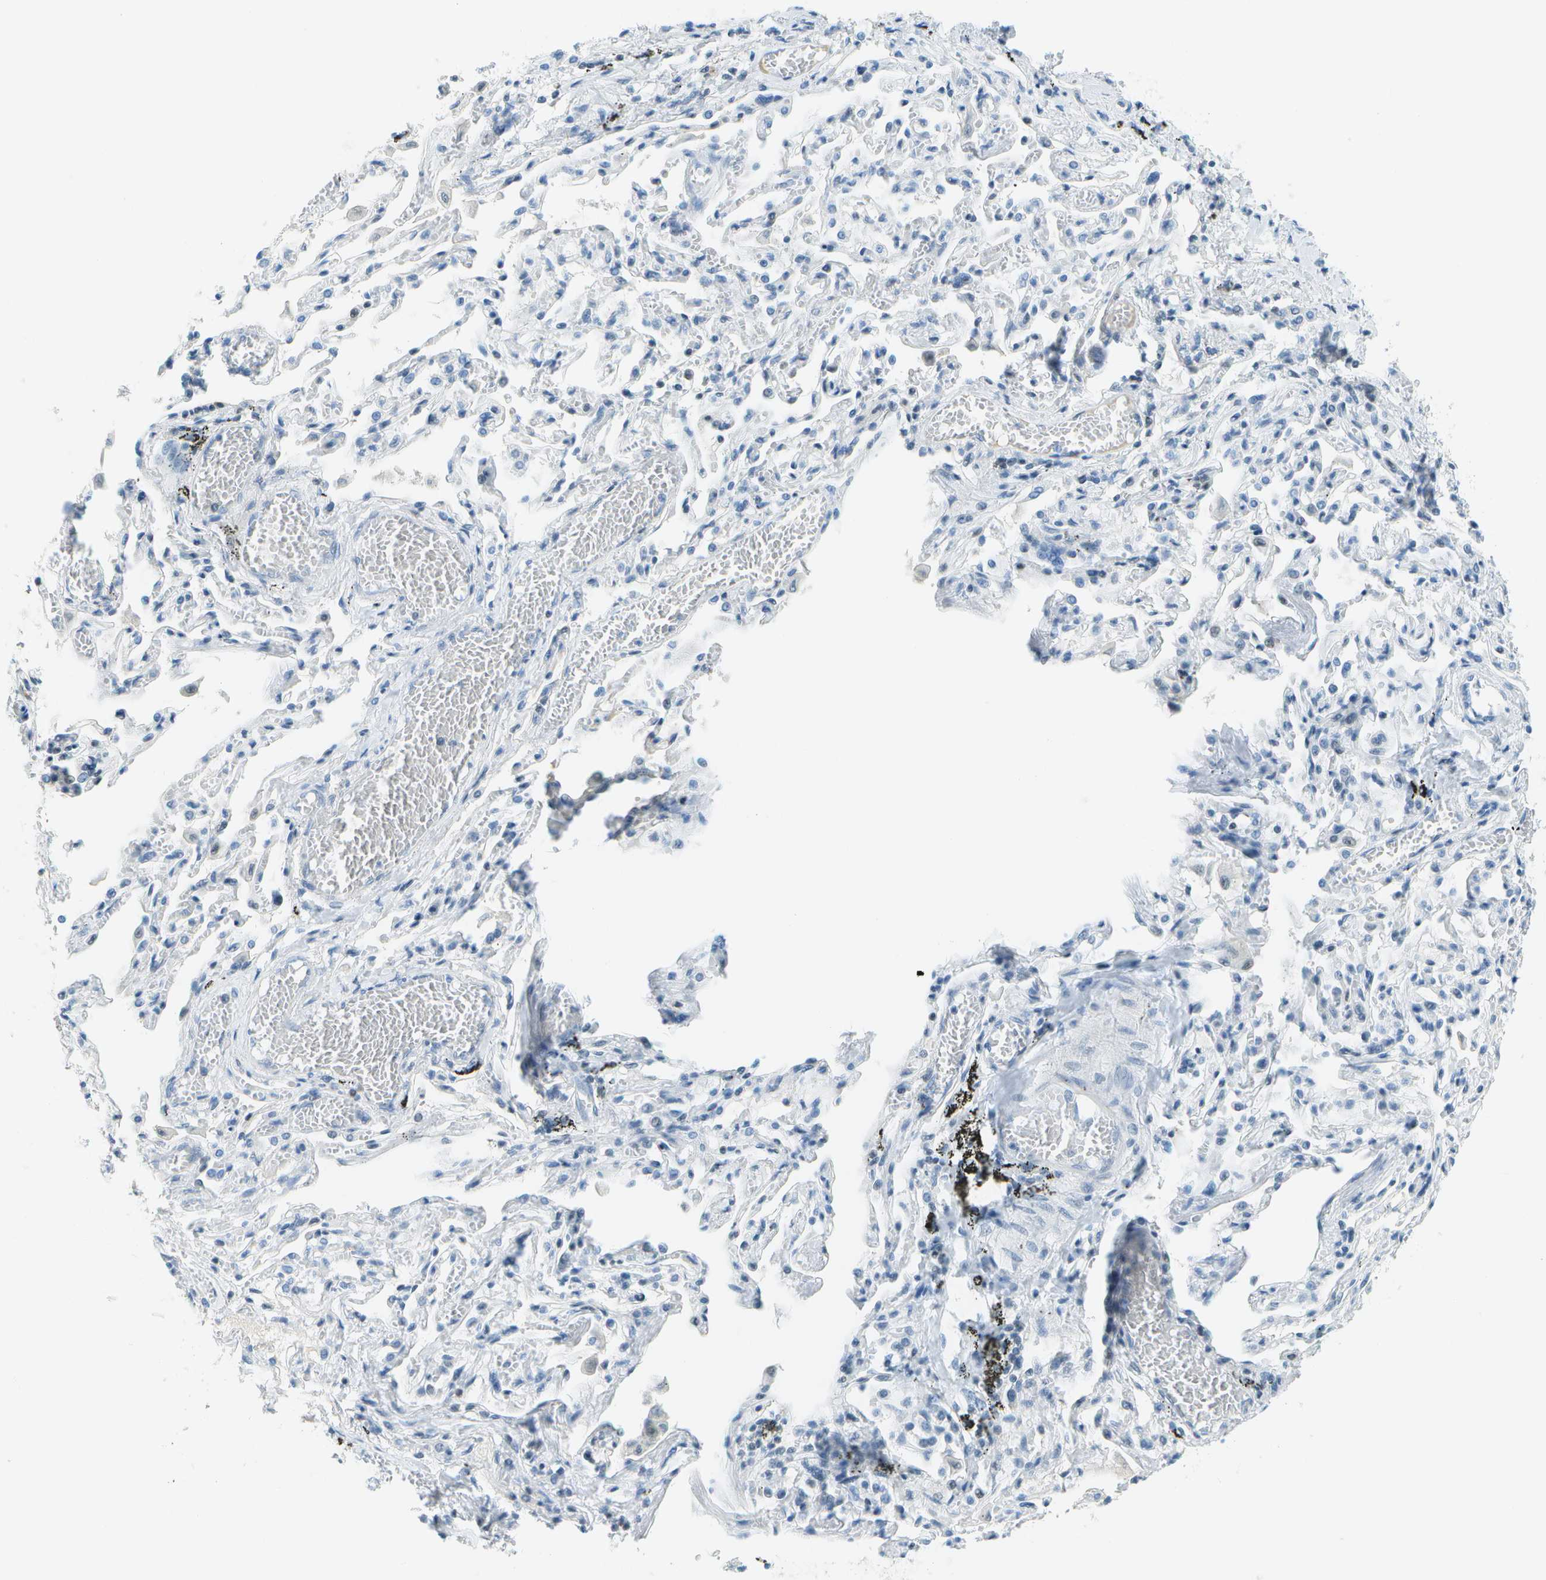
{"staining": {"intensity": "negative", "quantity": "none", "location": "none"}, "tissue": "bronchus", "cell_type": "Respiratory epithelial cells", "image_type": "normal", "snomed": [{"axis": "morphology", "description": "Normal tissue, NOS"}, {"axis": "morphology", "description": "Inflammation, NOS"}, {"axis": "topography", "description": "Cartilage tissue"}, {"axis": "topography", "description": "Lung"}], "caption": "Immunohistochemistry (IHC) photomicrograph of unremarkable human bronchus stained for a protein (brown), which shows no positivity in respiratory epithelial cells.", "gene": "NEK11", "patient": {"sex": "male", "age": 71}}